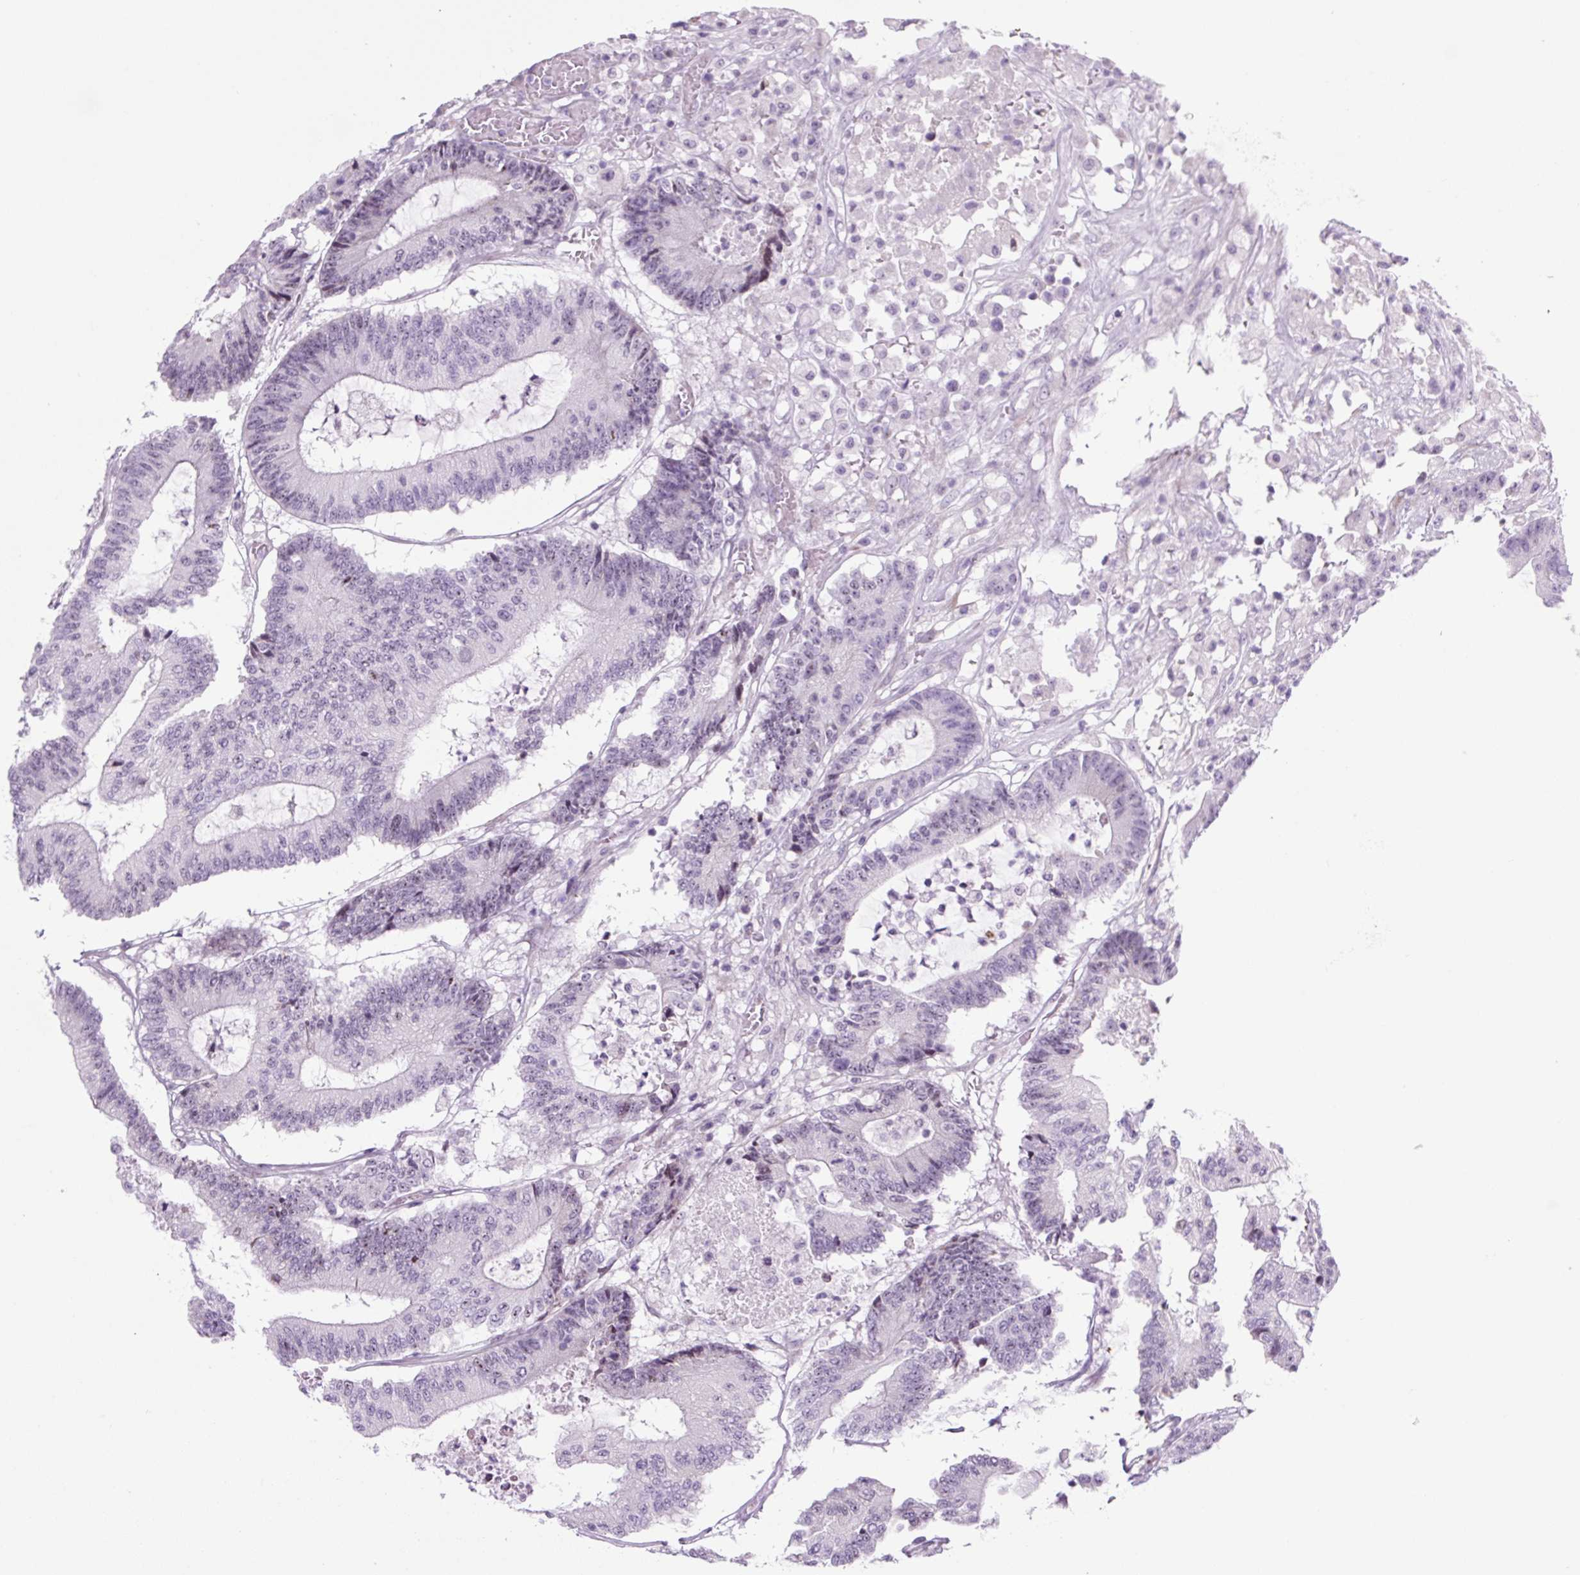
{"staining": {"intensity": "negative", "quantity": "none", "location": "none"}, "tissue": "colorectal cancer", "cell_type": "Tumor cells", "image_type": "cancer", "snomed": [{"axis": "morphology", "description": "Adenocarcinoma, NOS"}, {"axis": "topography", "description": "Colon"}], "caption": "There is no significant staining in tumor cells of adenocarcinoma (colorectal). The staining was performed using DAB to visualize the protein expression in brown, while the nuclei were stained in blue with hematoxylin (Magnification: 20x).", "gene": "RRS1", "patient": {"sex": "female", "age": 84}}